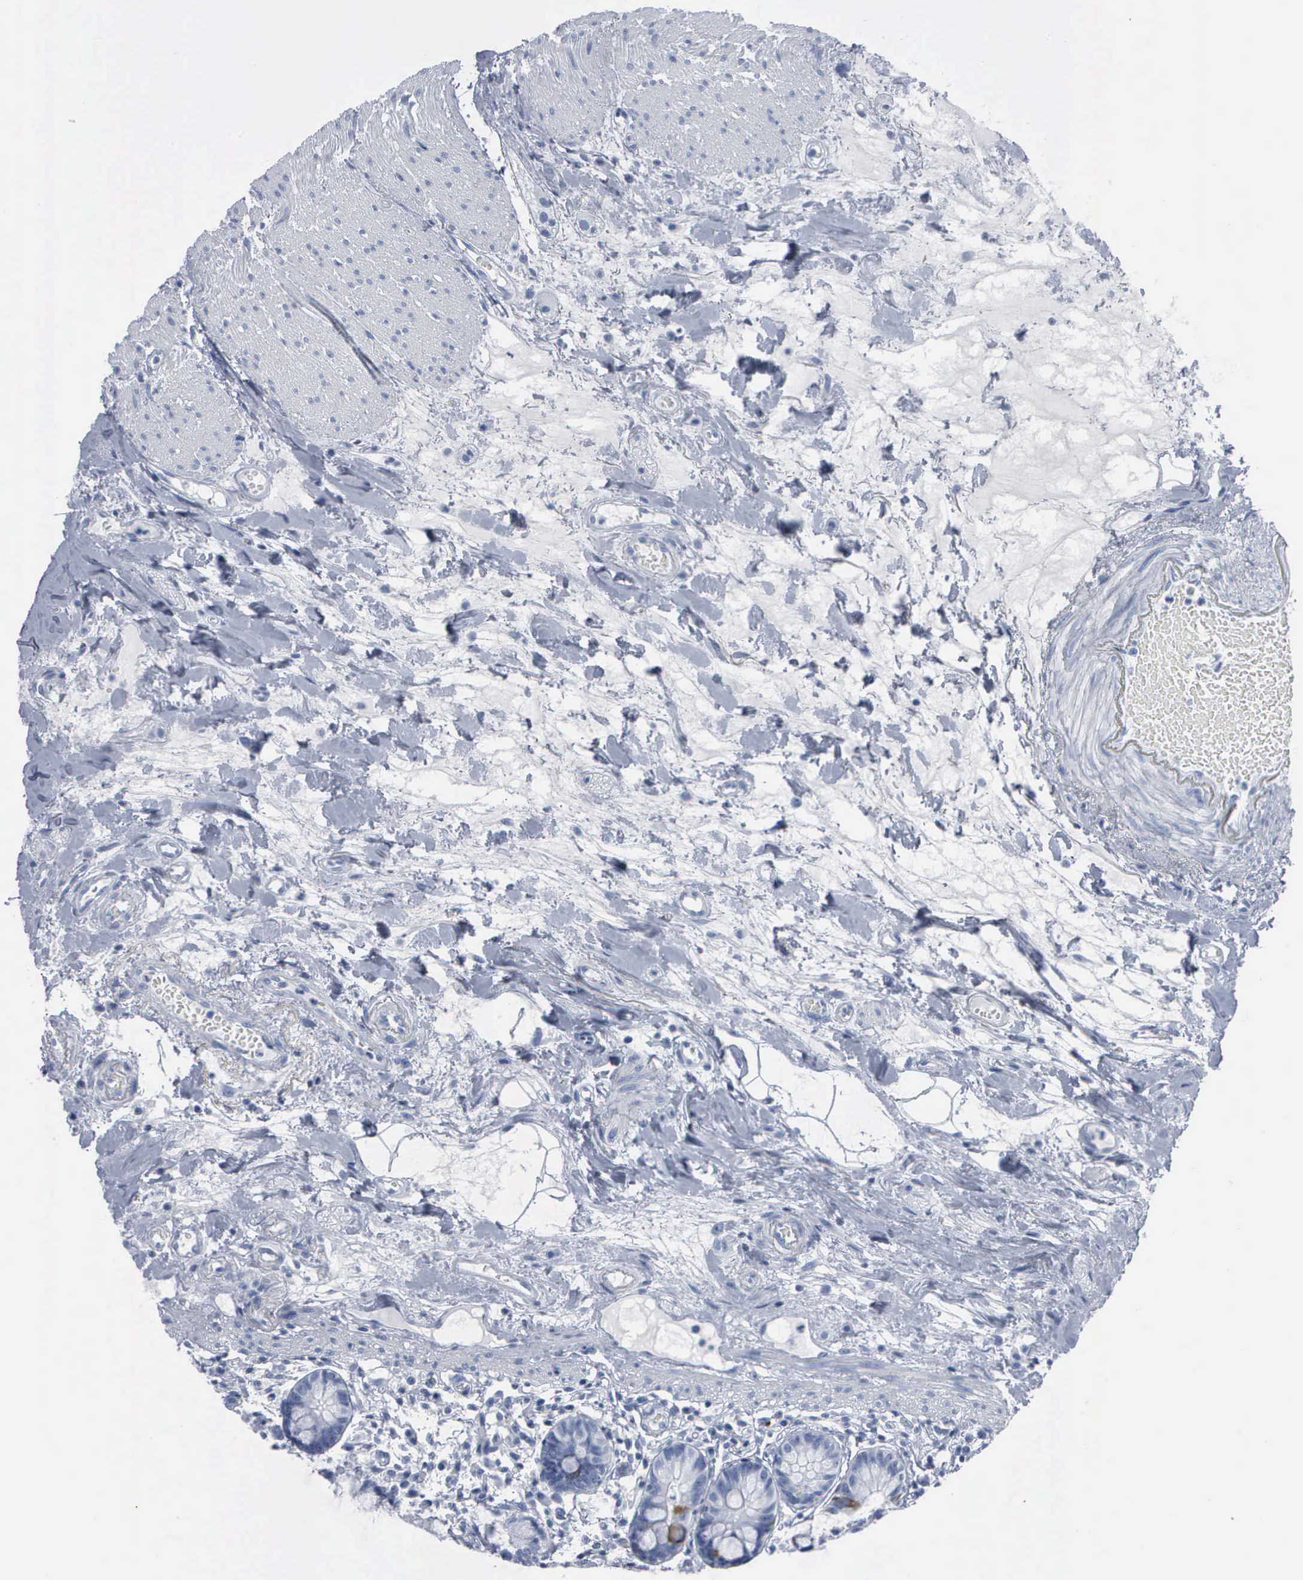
{"staining": {"intensity": "moderate", "quantity": "<25%", "location": "cytoplasmic/membranous,nuclear"}, "tissue": "small intestine", "cell_type": "Glandular cells", "image_type": "normal", "snomed": [{"axis": "morphology", "description": "Normal tissue, NOS"}, {"axis": "topography", "description": "Small intestine"}], "caption": "High-magnification brightfield microscopy of unremarkable small intestine stained with DAB (brown) and counterstained with hematoxylin (blue). glandular cells exhibit moderate cytoplasmic/membranous,nuclear positivity is identified in approximately<25% of cells.", "gene": "CCNB1", "patient": {"sex": "female", "age": 51}}